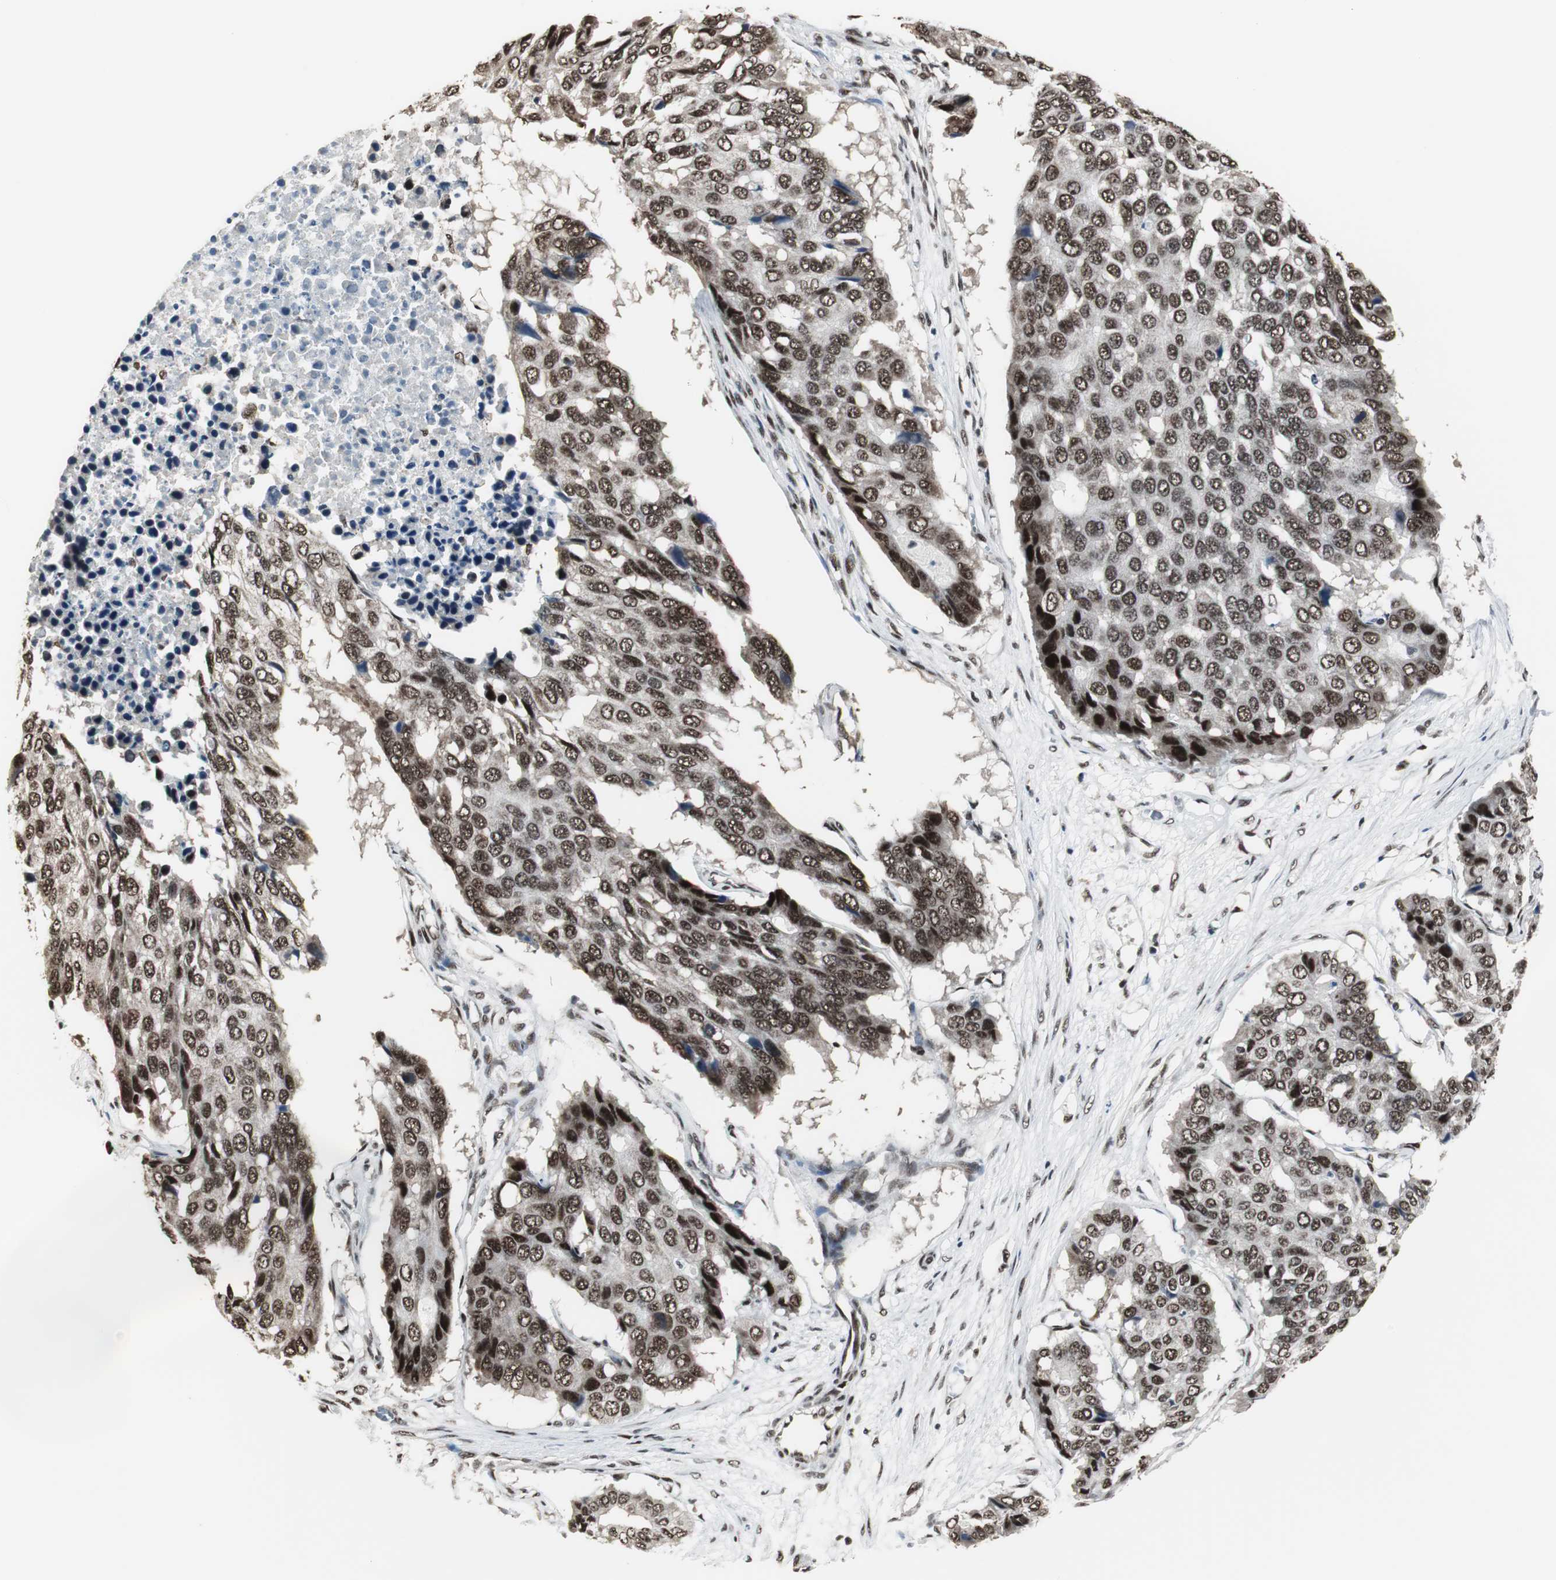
{"staining": {"intensity": "strong", "quantity": ">75%", "location": "nuclear"}, "tissue": "pancreatic cancer", "cell_type": "Tumor cells", "image_type": "cancer", "snomed": [{"axis": "morphology", "description": "Adenocarcinoma, NOS"}, {"axis": "topography", "description": "Pancreas"}], "caption": "Pancreatic cancer was stained to show a protein in brown. There is high levels of strong nuclear expression in approximately >75% of tumor cells.", "gene": "CDK9", "patient": {"sex": "male", "age": 50}}